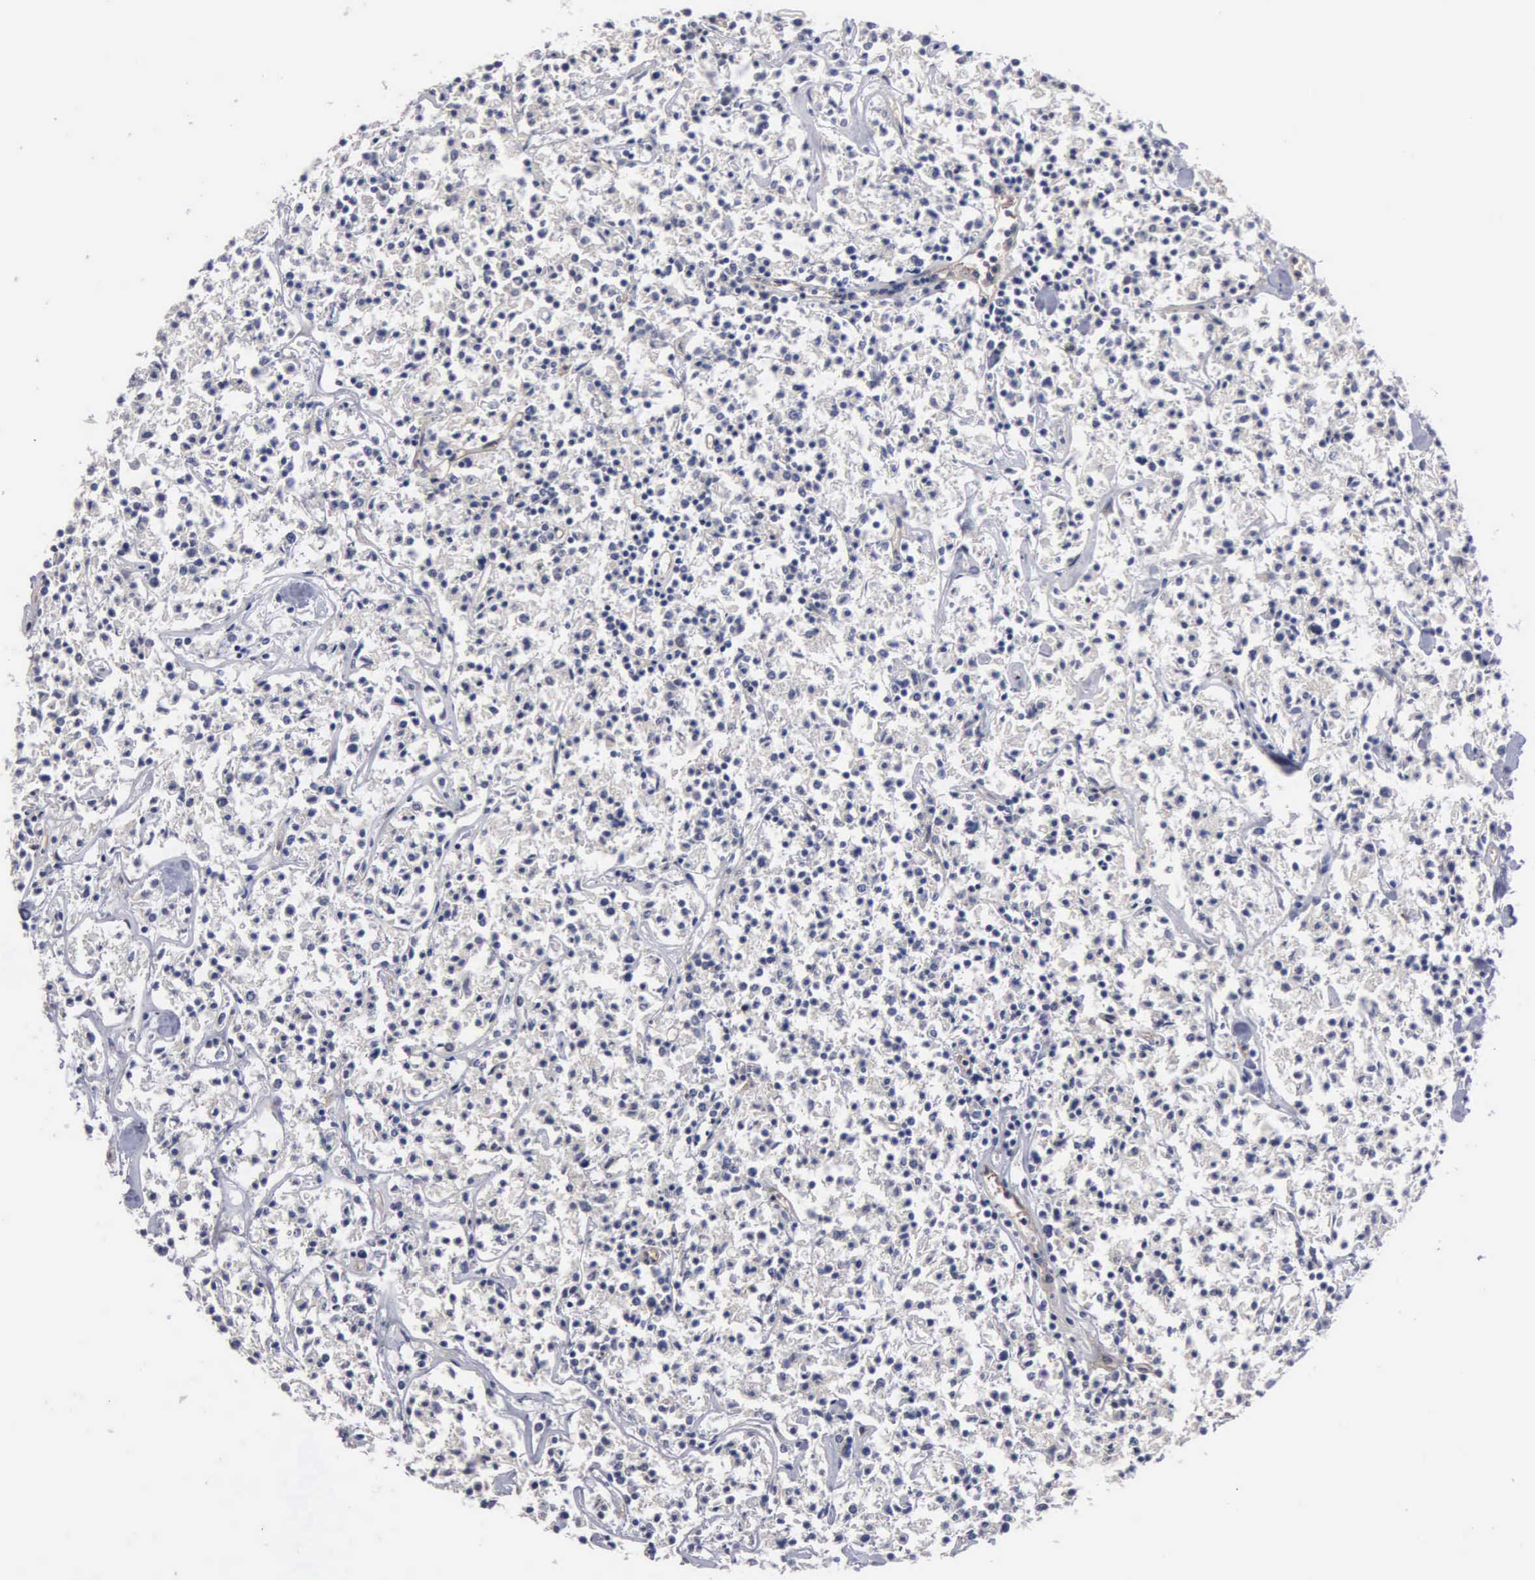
{"staining": {"intensity": "negative", "quantity": "none", "location": "none"}, "tissue": "lymphoma", "cell_type": "Tumor cells", "image_type": "cancer", "snomed": [{"axis": "morphology", "description": "Malignant lymphoma, non-Hodgkin's type, Low grade"}, {"axis": "topography", "description": "Small intestine"}], "caption": "Protein analysis of lymphoma shows no significant expression in tumor cells. Brightfield microscopy of immunohistochemistry (IHC) stained with DAB (brown) and hematoxylin (blue), captured at high magnification.", "gene": "ZBTB33", "patient": {"sex": "female", "age": 59}}